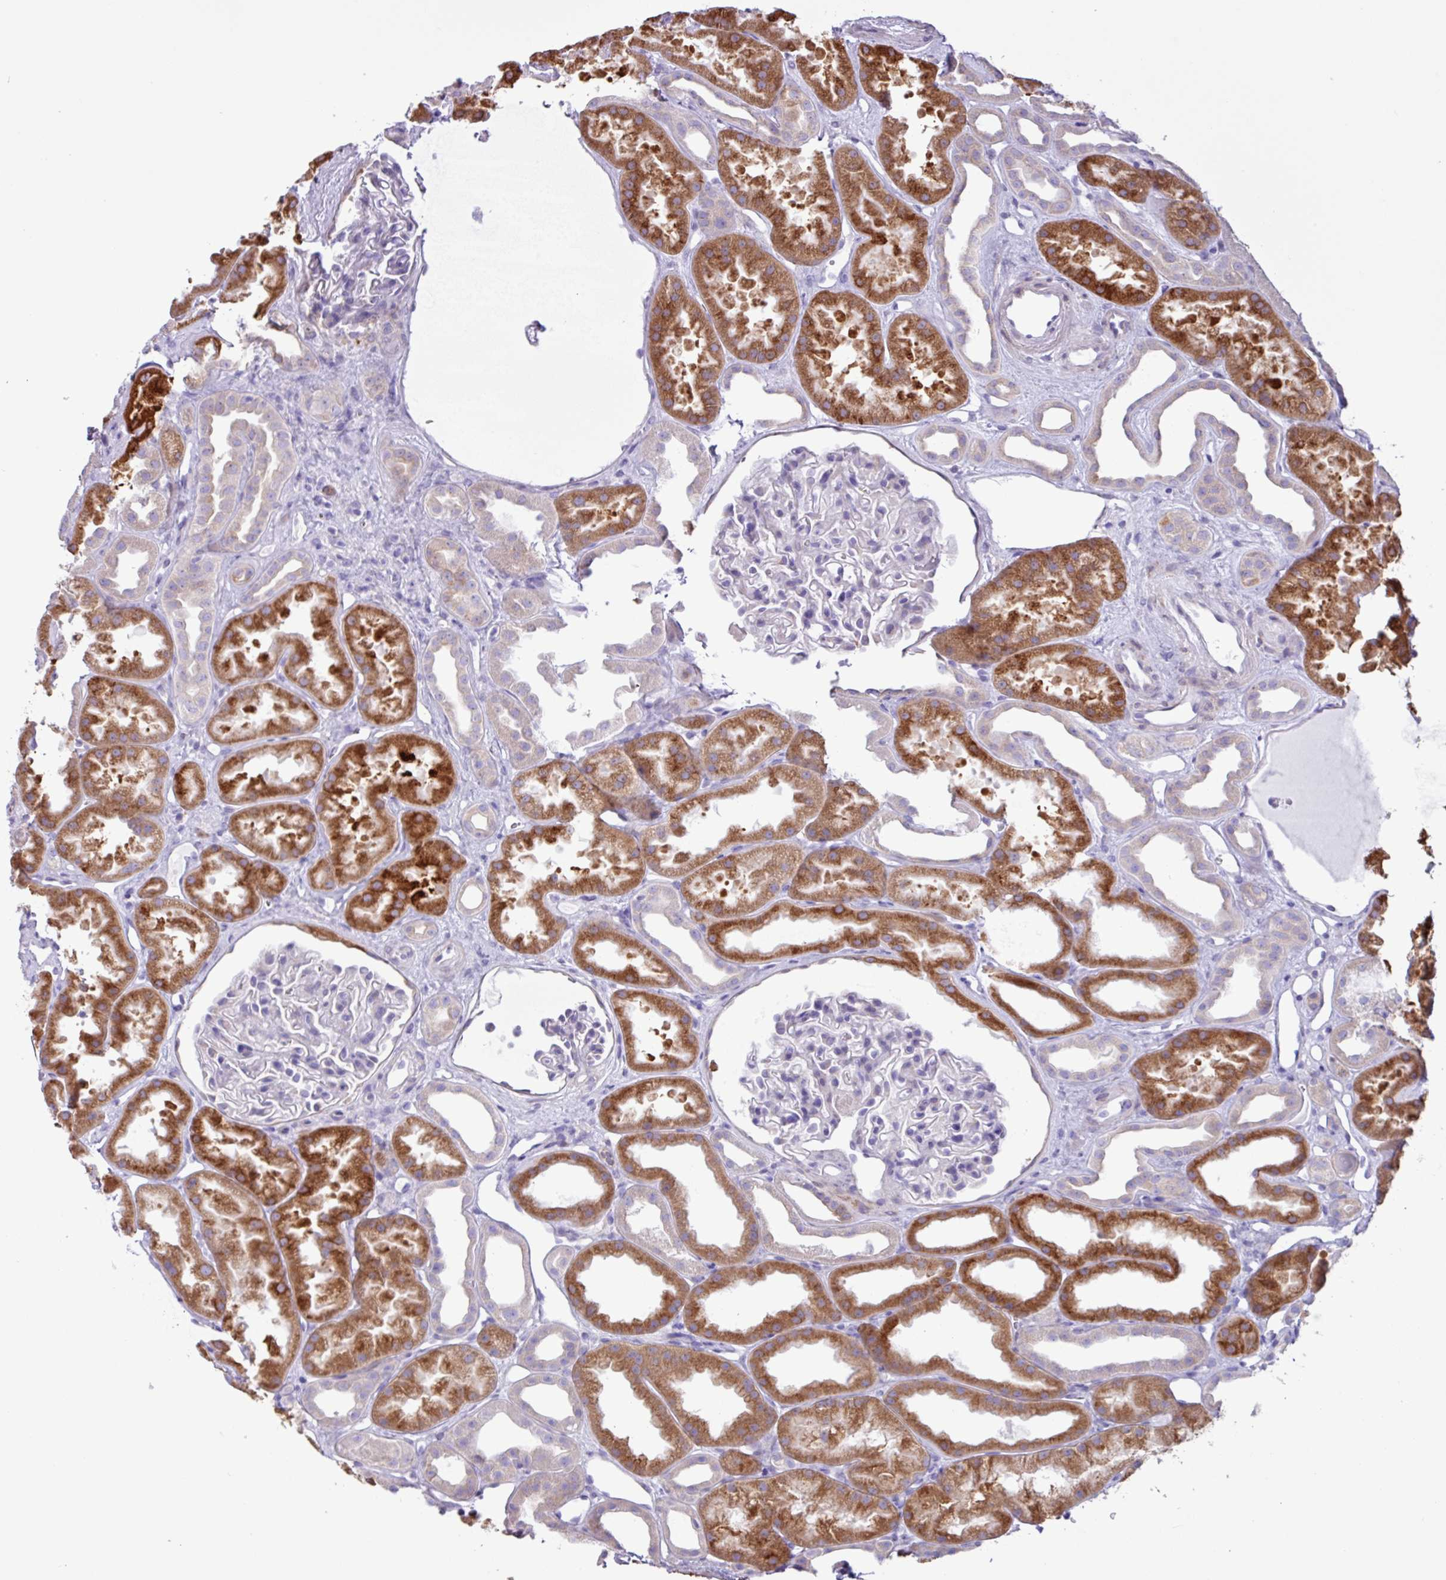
{"staining": {"intensity": "negative", "quantity": "none", "location": "none"}, "tissue": "kidney", "cell_type": "Cells in glomeruli", "image_type": "normal", "snomed": [{"axis": "morphology", "description": "Normal tissue, NOS"}, {"axis": "topography", "description": "Kidney"}], "caption": "Image shows no significant protein positivity in cells in glomeruli of unremarkable kidney.", "gene": "SLC38A1", "patient": {"sex": "male", "age": 61}}